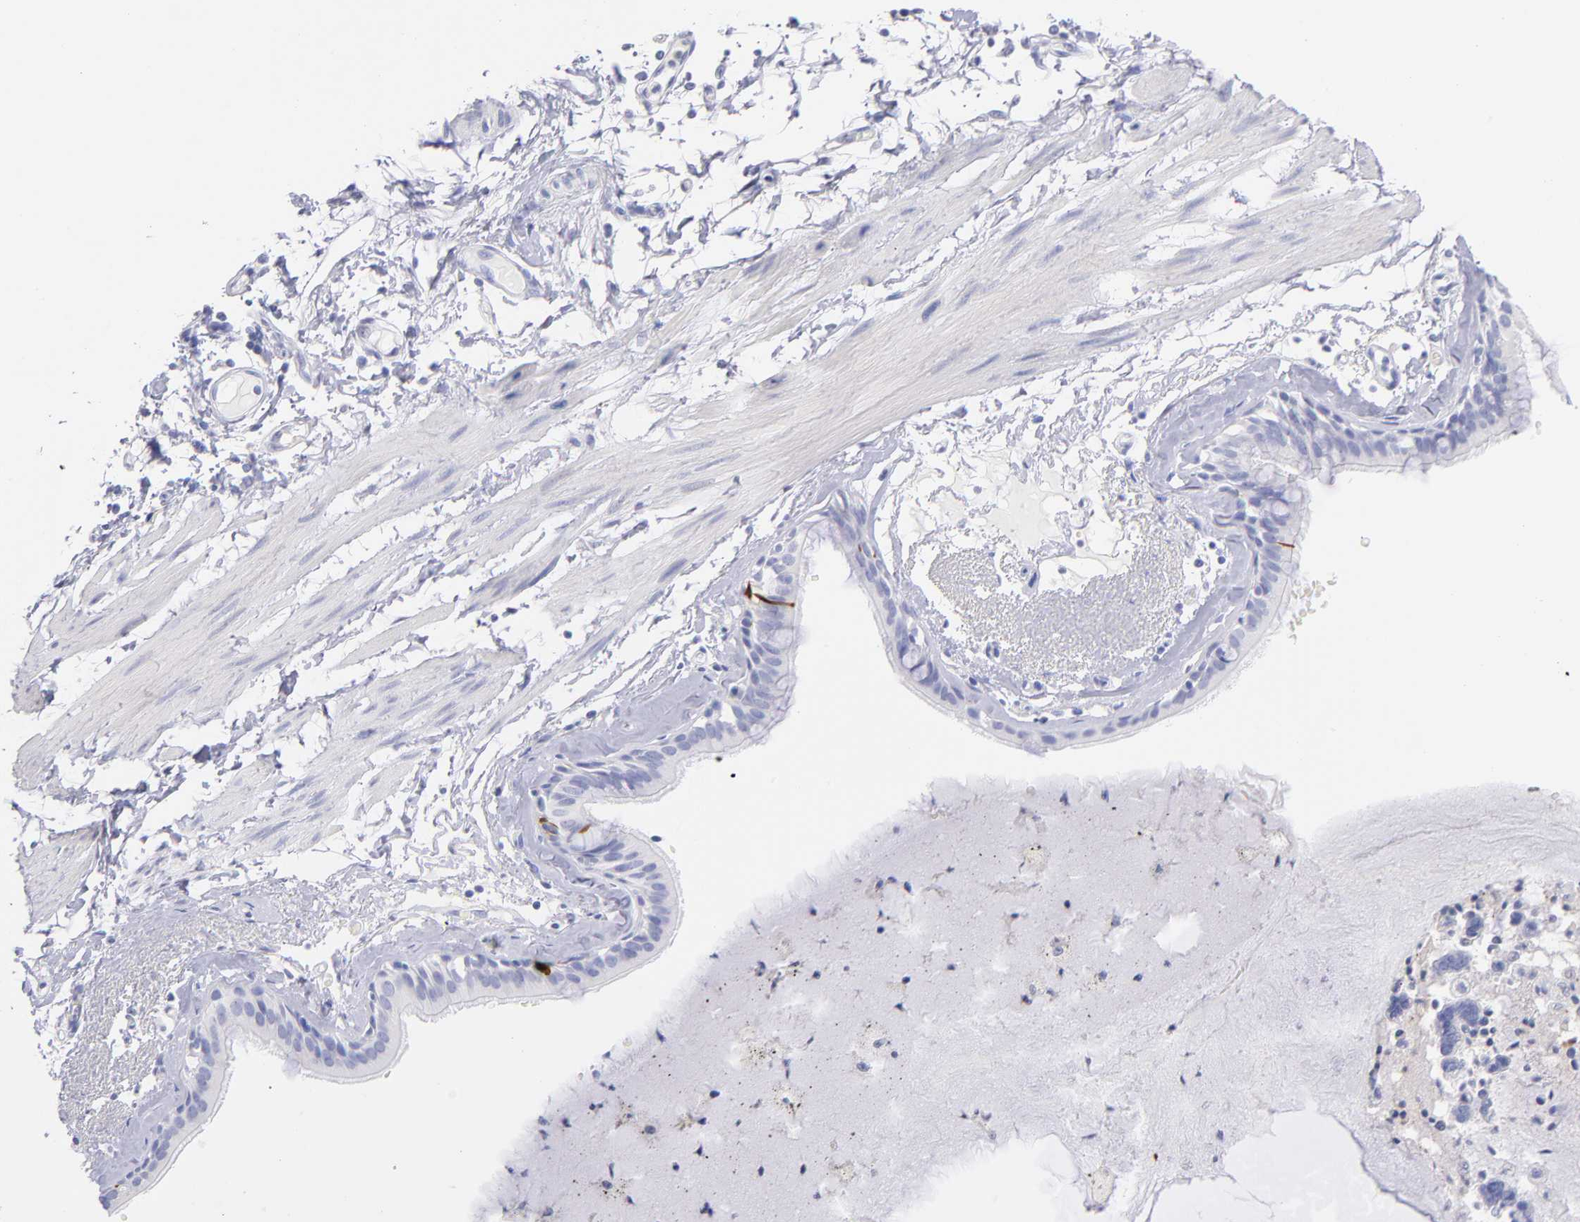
{"staining": {"intensity": "strong", "quantity": "<25%", "location": "cytoplasmic/membranous"}, "tissue": "bronchus", "cell_type": "Respiratory epithelial cells", "image_type": "normal", "snomed": [{"axis": "morphology", "description": "Normal tissue, NOS"}, {"axis": "topography", "description": "Bronchus"}, {"axis": "topography", "description": "Lung"}], "caption": "Brown immunohistochemical staining in benign human bronchus reveals strong cytoplasmic/membranous positivity in about <25% of respiratory epithelial cells. (Brightfield microscopy of DAB IHC at high magnification).", "gene": "SCGN", "patient": {"sex": "female", "age": 56}}